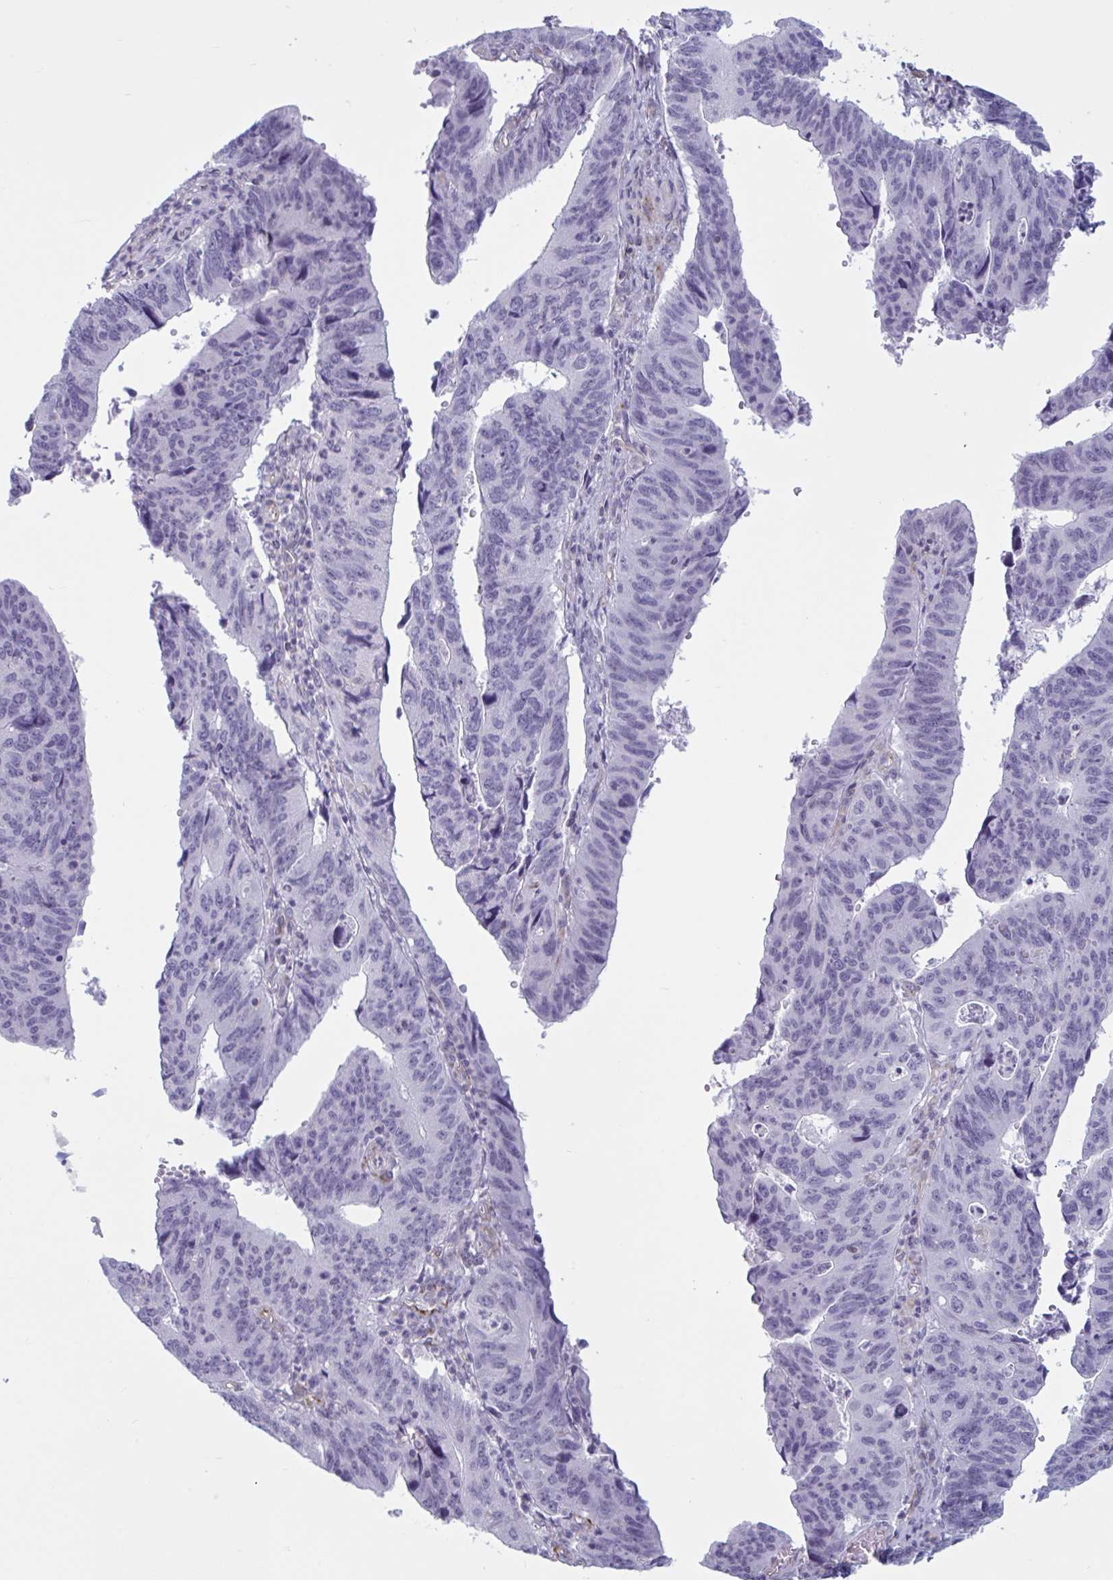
{"staining": {"intensity": "negative", "quantity": "none", "location": "none"}, "tissue": "stomach cancer", "cell_type": "Tumor cells", "image_type": "cancer", "snomed": [{"axis": "morphology", "description": "Adenocarcinoma, NOS"}, {"axis": "topography", "description": "Stomach"}], "caption": "IHC photomicrograph of neoplastic tissue: adenocarcinoma (stomach) stained with DAB reveals no significant protein expression in tumor cells. (Stains: DAB immunohistochemistry with hematoxylin counter stain, Microscopy: brightfield microscopy at high magnification).", "gene": "OR1L3", "patient": {"sex": "male", "age": 59}}